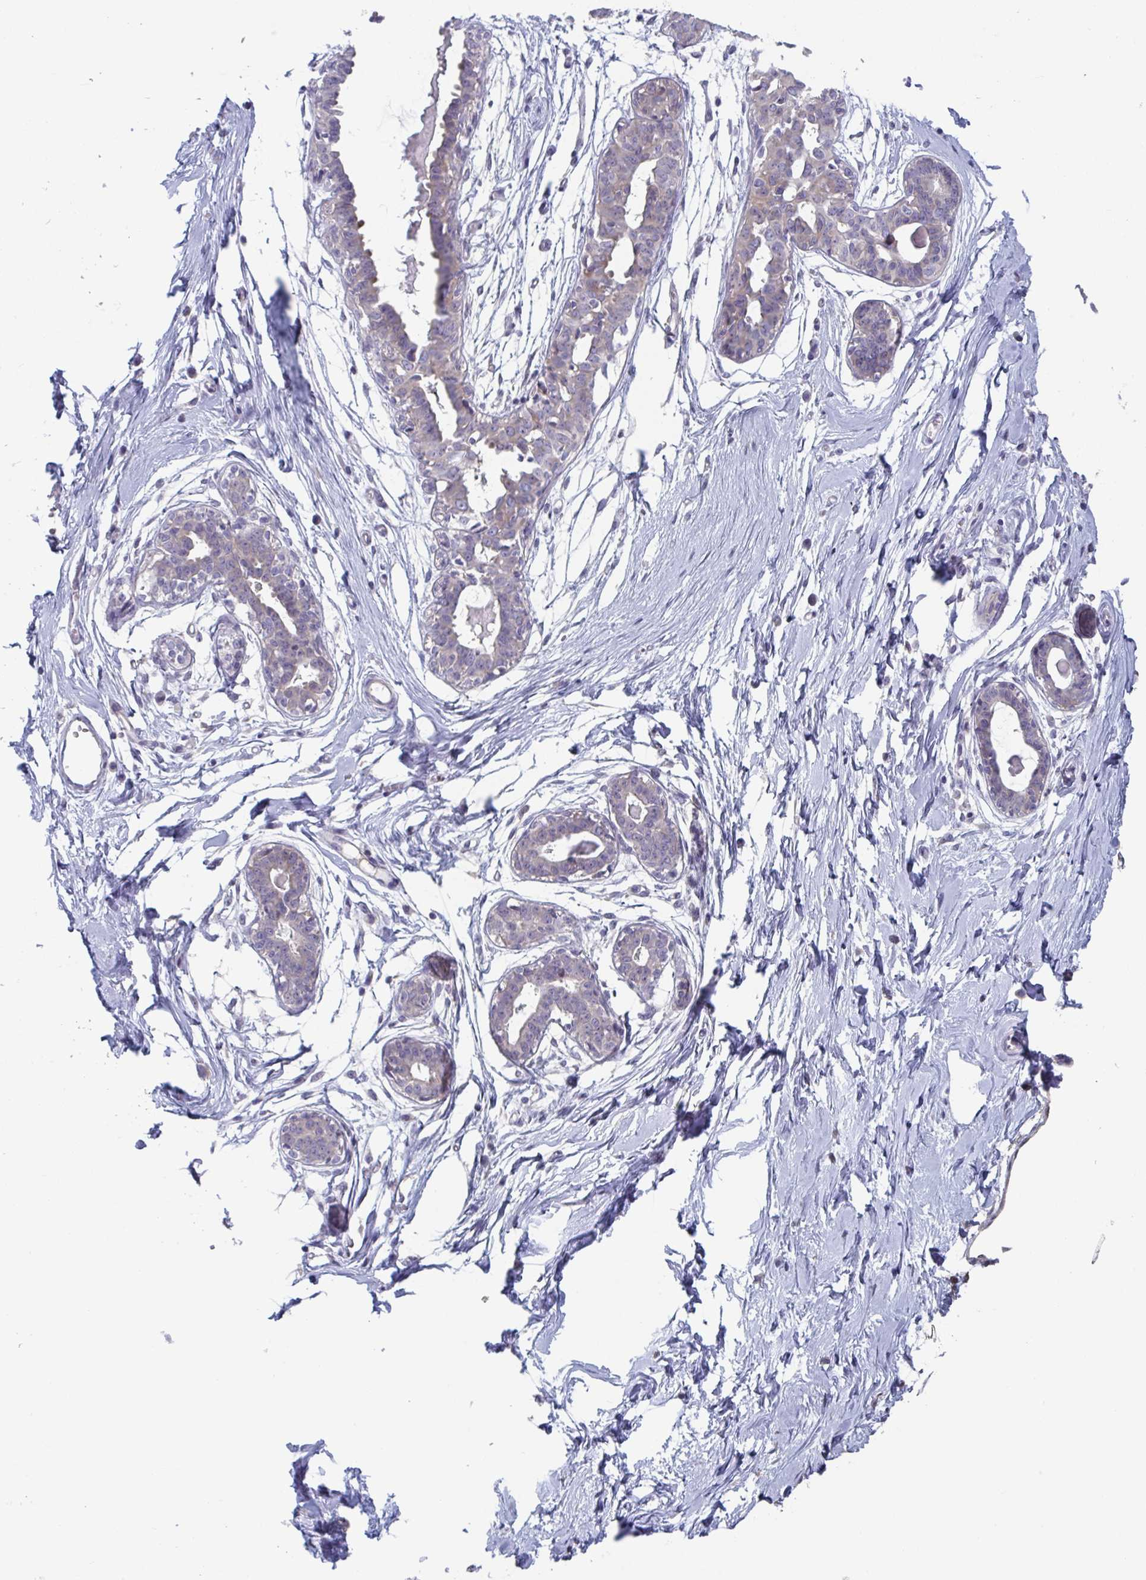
{"staining": {"intensity": "negative", "quantity": "none", "location": "none"}, "tissue": "breast", "cell_type": "Adipocytes", "image_type": "normal", "snomed": [{"axis": "morphology", "description": "Normal tissue, NOS"}, {"axis": "topography", "description": "Breast"}], "caption": "Immunohistochemistry image of normal human breast stained for a protein (brown), which demonstrates no expression in adipocytes. (DAB (3,3'-diaminobenzidine) IHC with hematoxylin counter stain).", "gene": "PTPRD", "patient": {"sex": "female", "age": 45}}